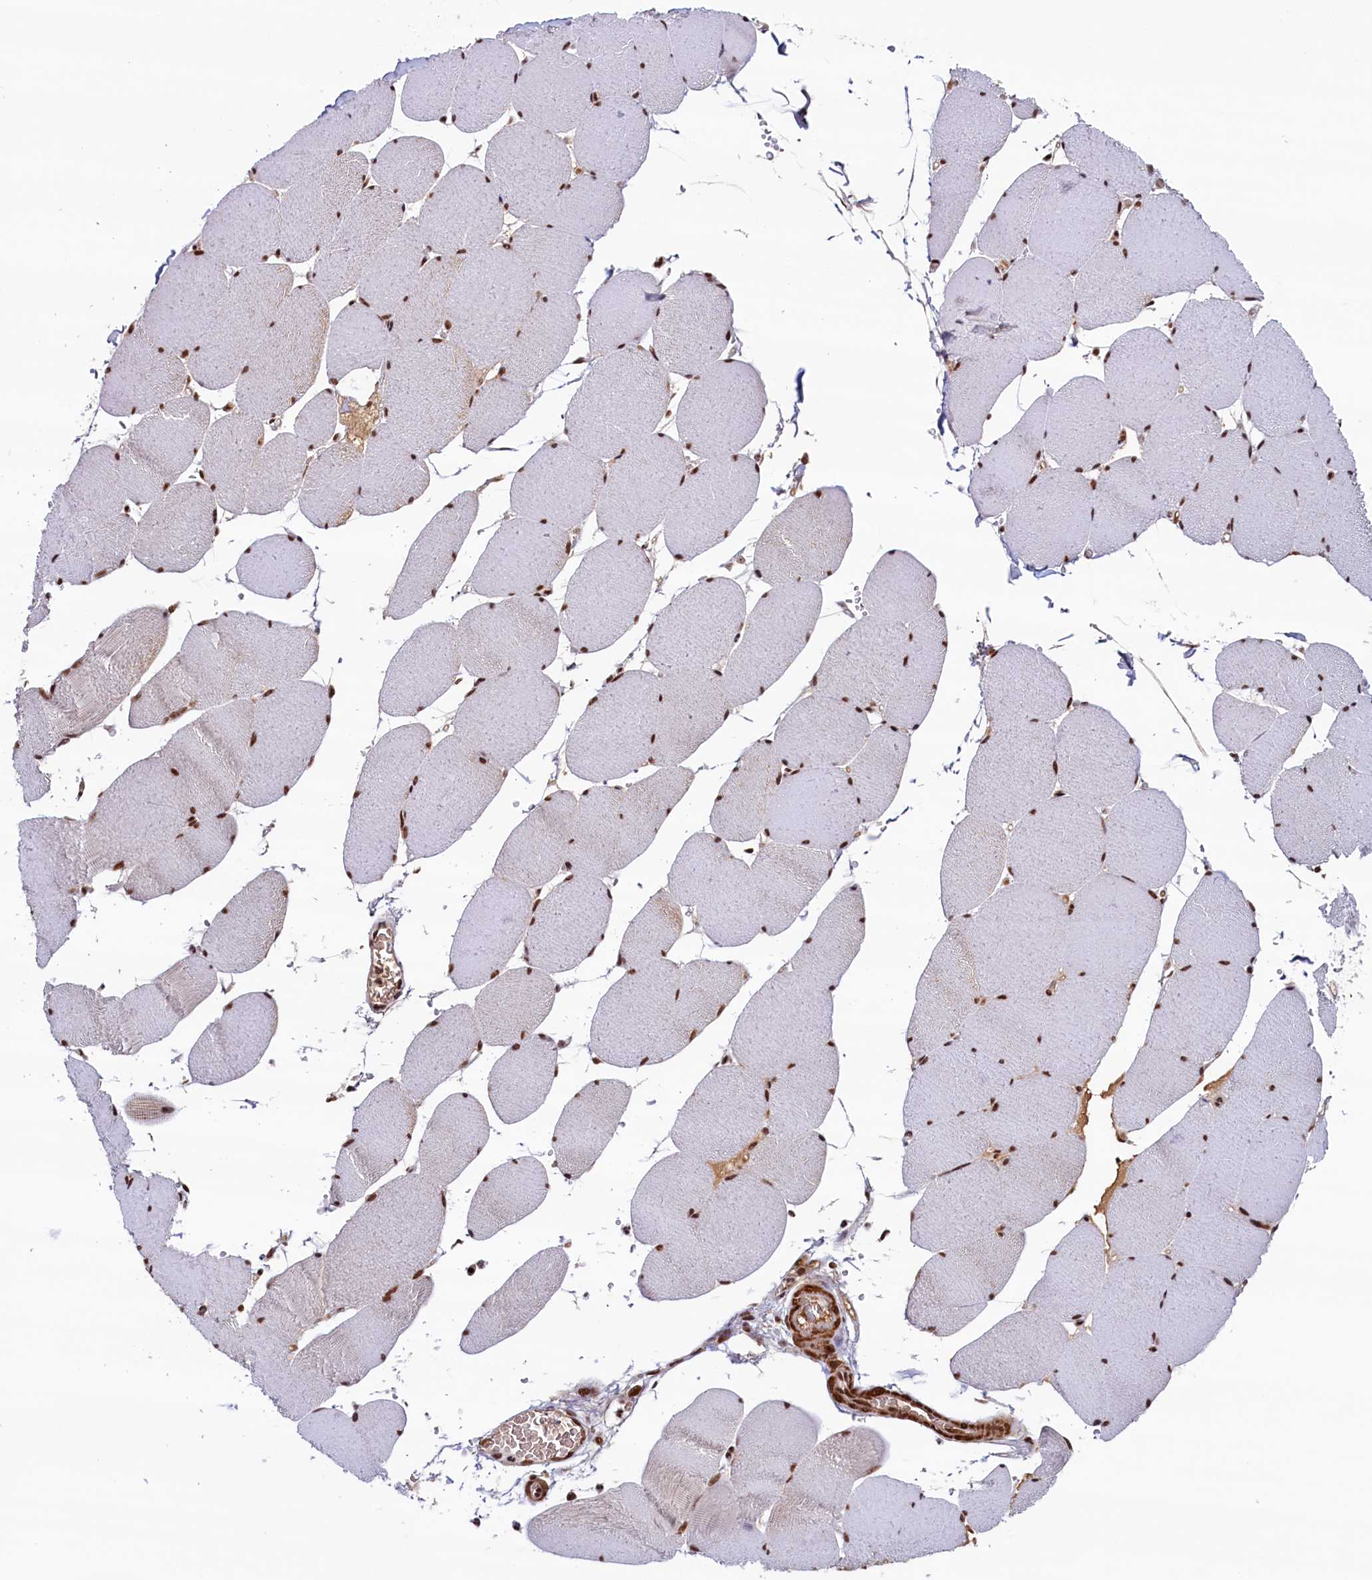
{"staining": {"intensity": "moderate", "quantity": ">75%", "location": "nuclear"}, "tissue": "skeletal muscle", "cell_type": "Myocytes", "image_type": "normal", "snomed": [{"axis": "morphology", "description": "Normal tissue, NOS"}, {"axis": "topography", "description": "Skeletal muscle"}, {"axis": "topography", "description": "Head-Neck"}], "caption": "Normal skeletal muscle displays moderate nuclear expression in about >75% of myocytes, visualized by immunohistochemistry.", "gene": "ZC3H18", "patient": {"sex": "male", "age": 66}}